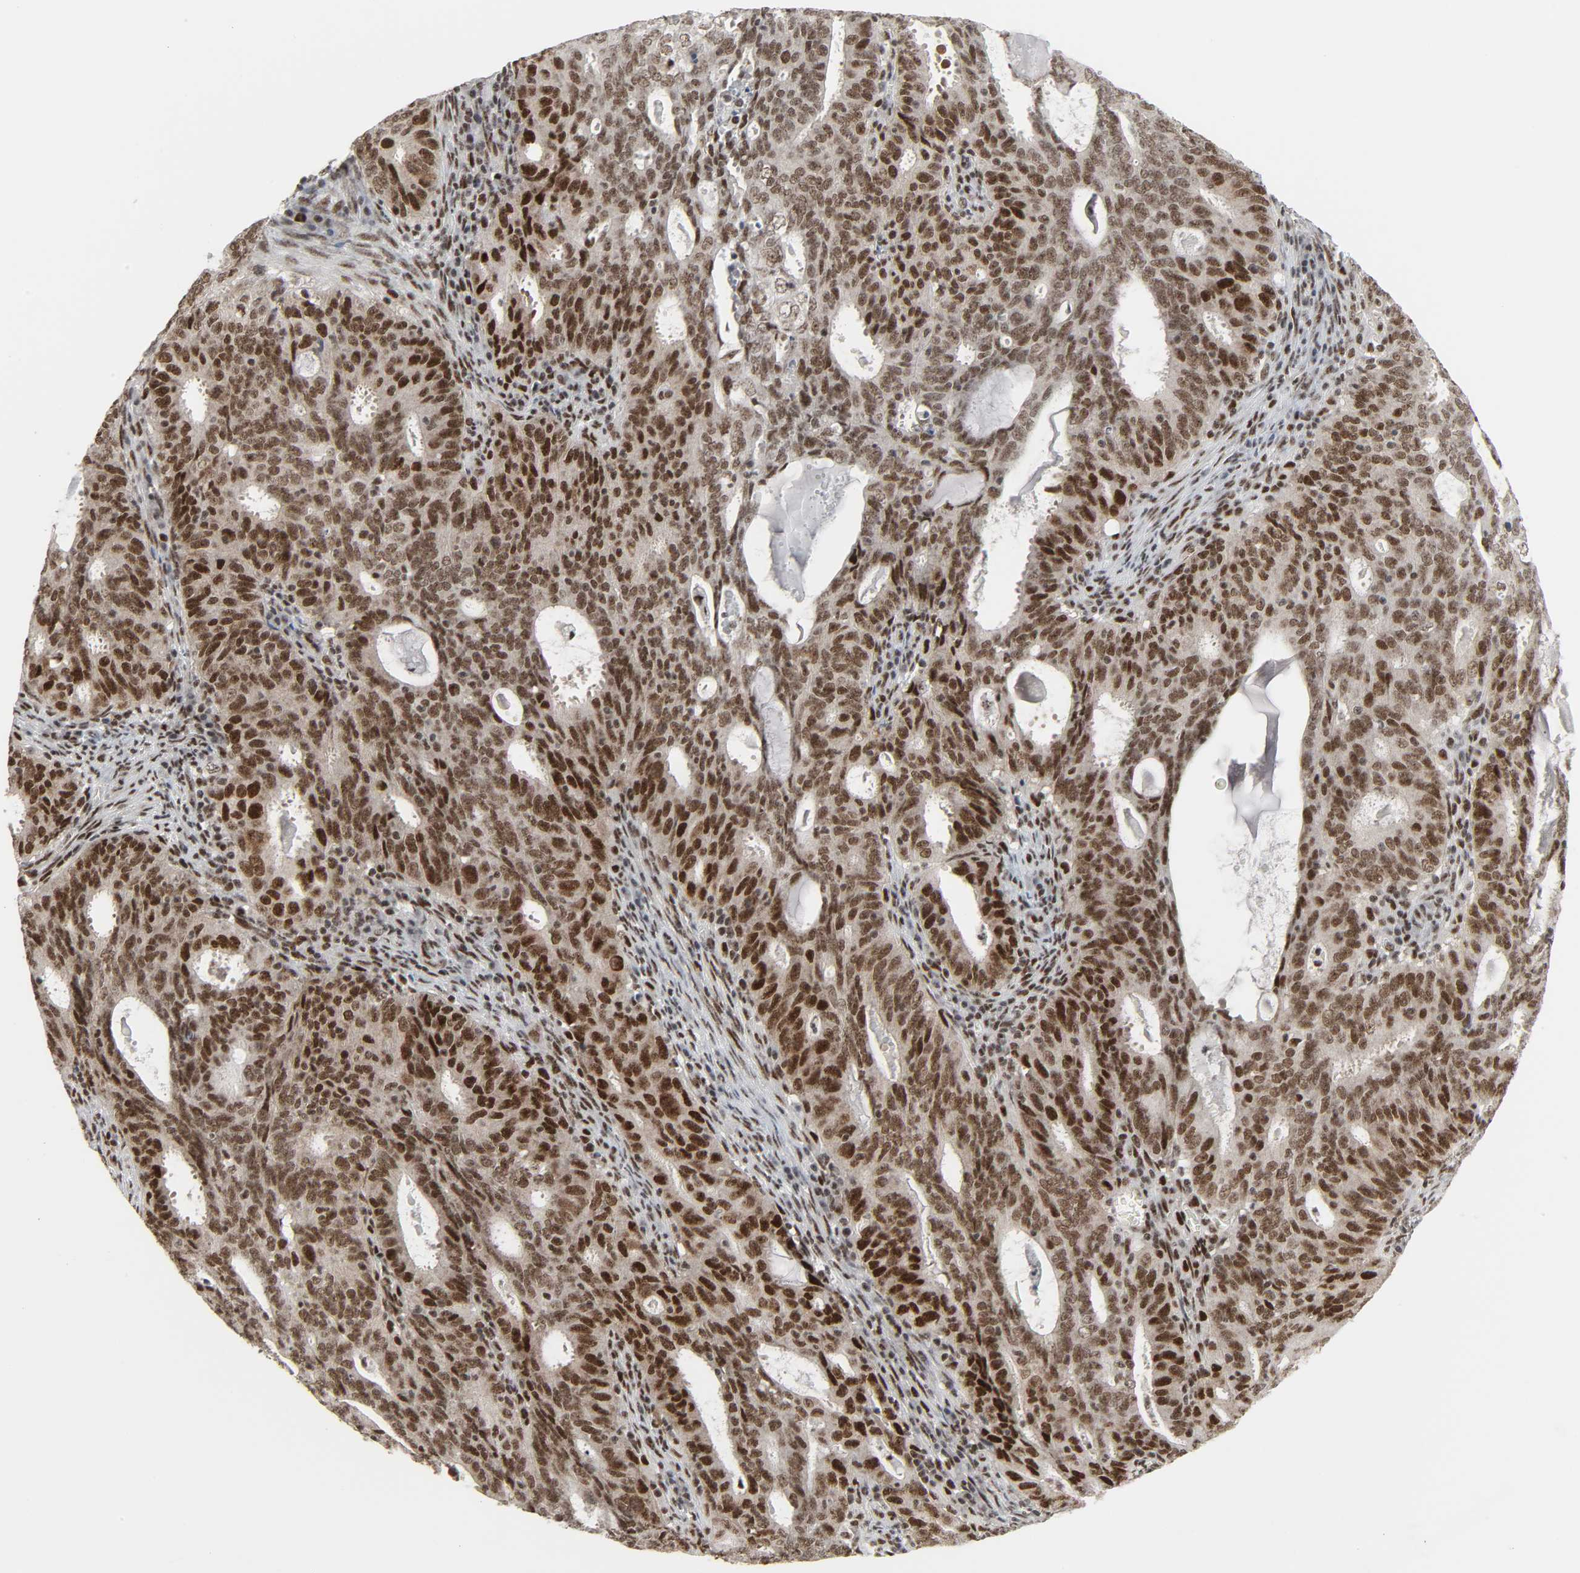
{"staining": {"intensity": "strong", "quantity": ">75%", "location": "nuclear"}, "tissue": "cervical cancer", "cell_type": "Tumor cells", "image_type": "cancer", "snomed": [{"axis": "morphology", "description": "Adenocarcinoma, NOS"}, {"axis": "topography", "description": "Cervix"}], "caption": "Strong nuclear protein positivity is identified in about >75% of tumor cells in adenocarcinoma (cervical).", "gene": "CDK7", "patient": {"sex": "female", "age": 44}}